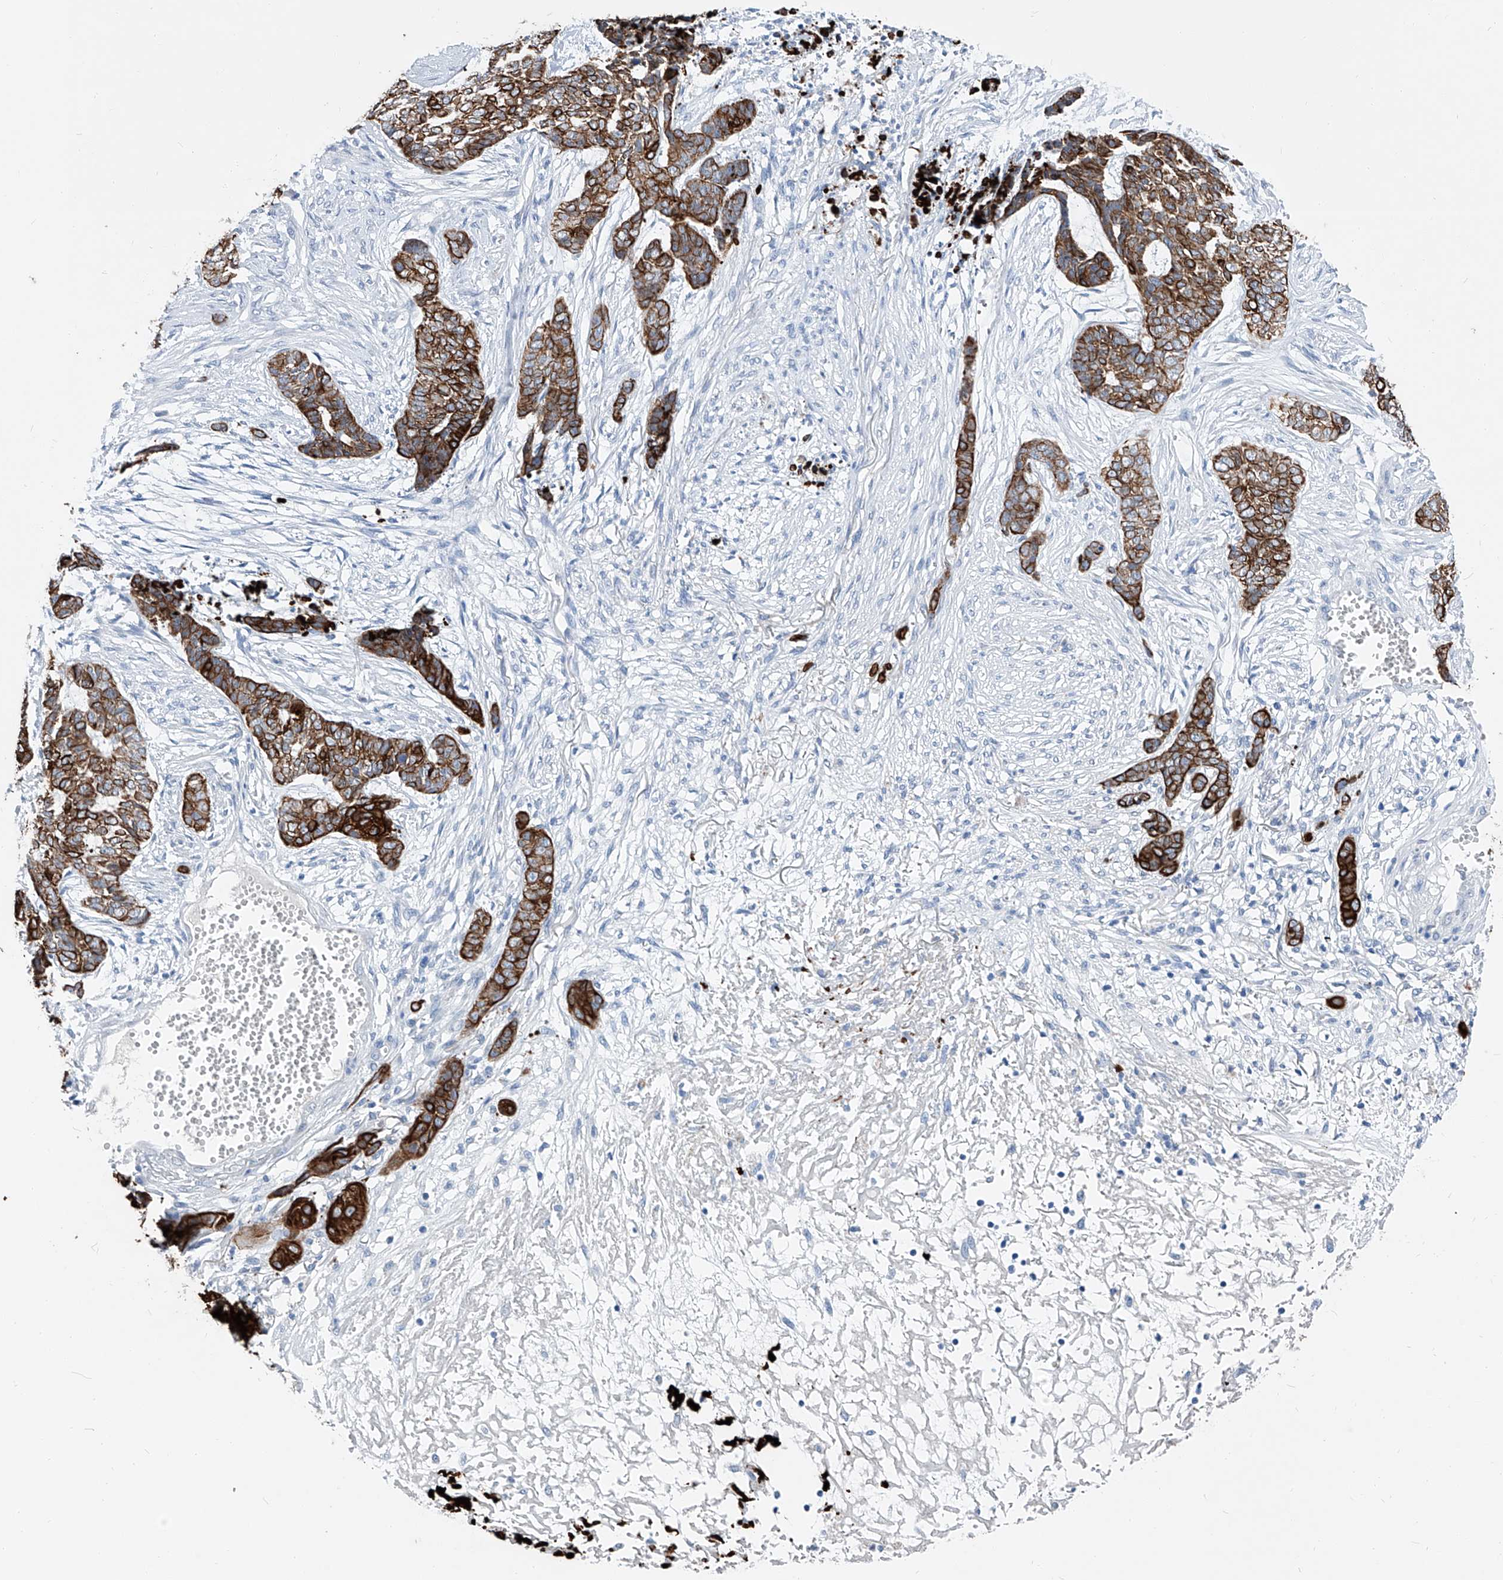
{"staining": {"intensity": "strong", "quantity": ">75%", "location": "cytoplasmic/membranous"}, "tissue": "skin cancer", "cell_type": "Tumor cells", "image_type": "cancer", "snomed": [{"axis": "morphology", "description": "Basal cell carcinoma"}, {"axis": "topography", "description": "Skin"}], "caption": "Immunohistochemistry (IHC) staining of basal cell carcinoma (skin), which demonstrates high levels of strong cytoplasmic/membranous staining in approximately >75% of tumor cells indicating strong cytoplasmic/membranous protein positivity. The staining was performed using DAB (brown) for protein detection and nuclei were counterstained in hematoxylin (blue).", "gene": "FRS3", "patient": {"sex": "female", "age": 64}}